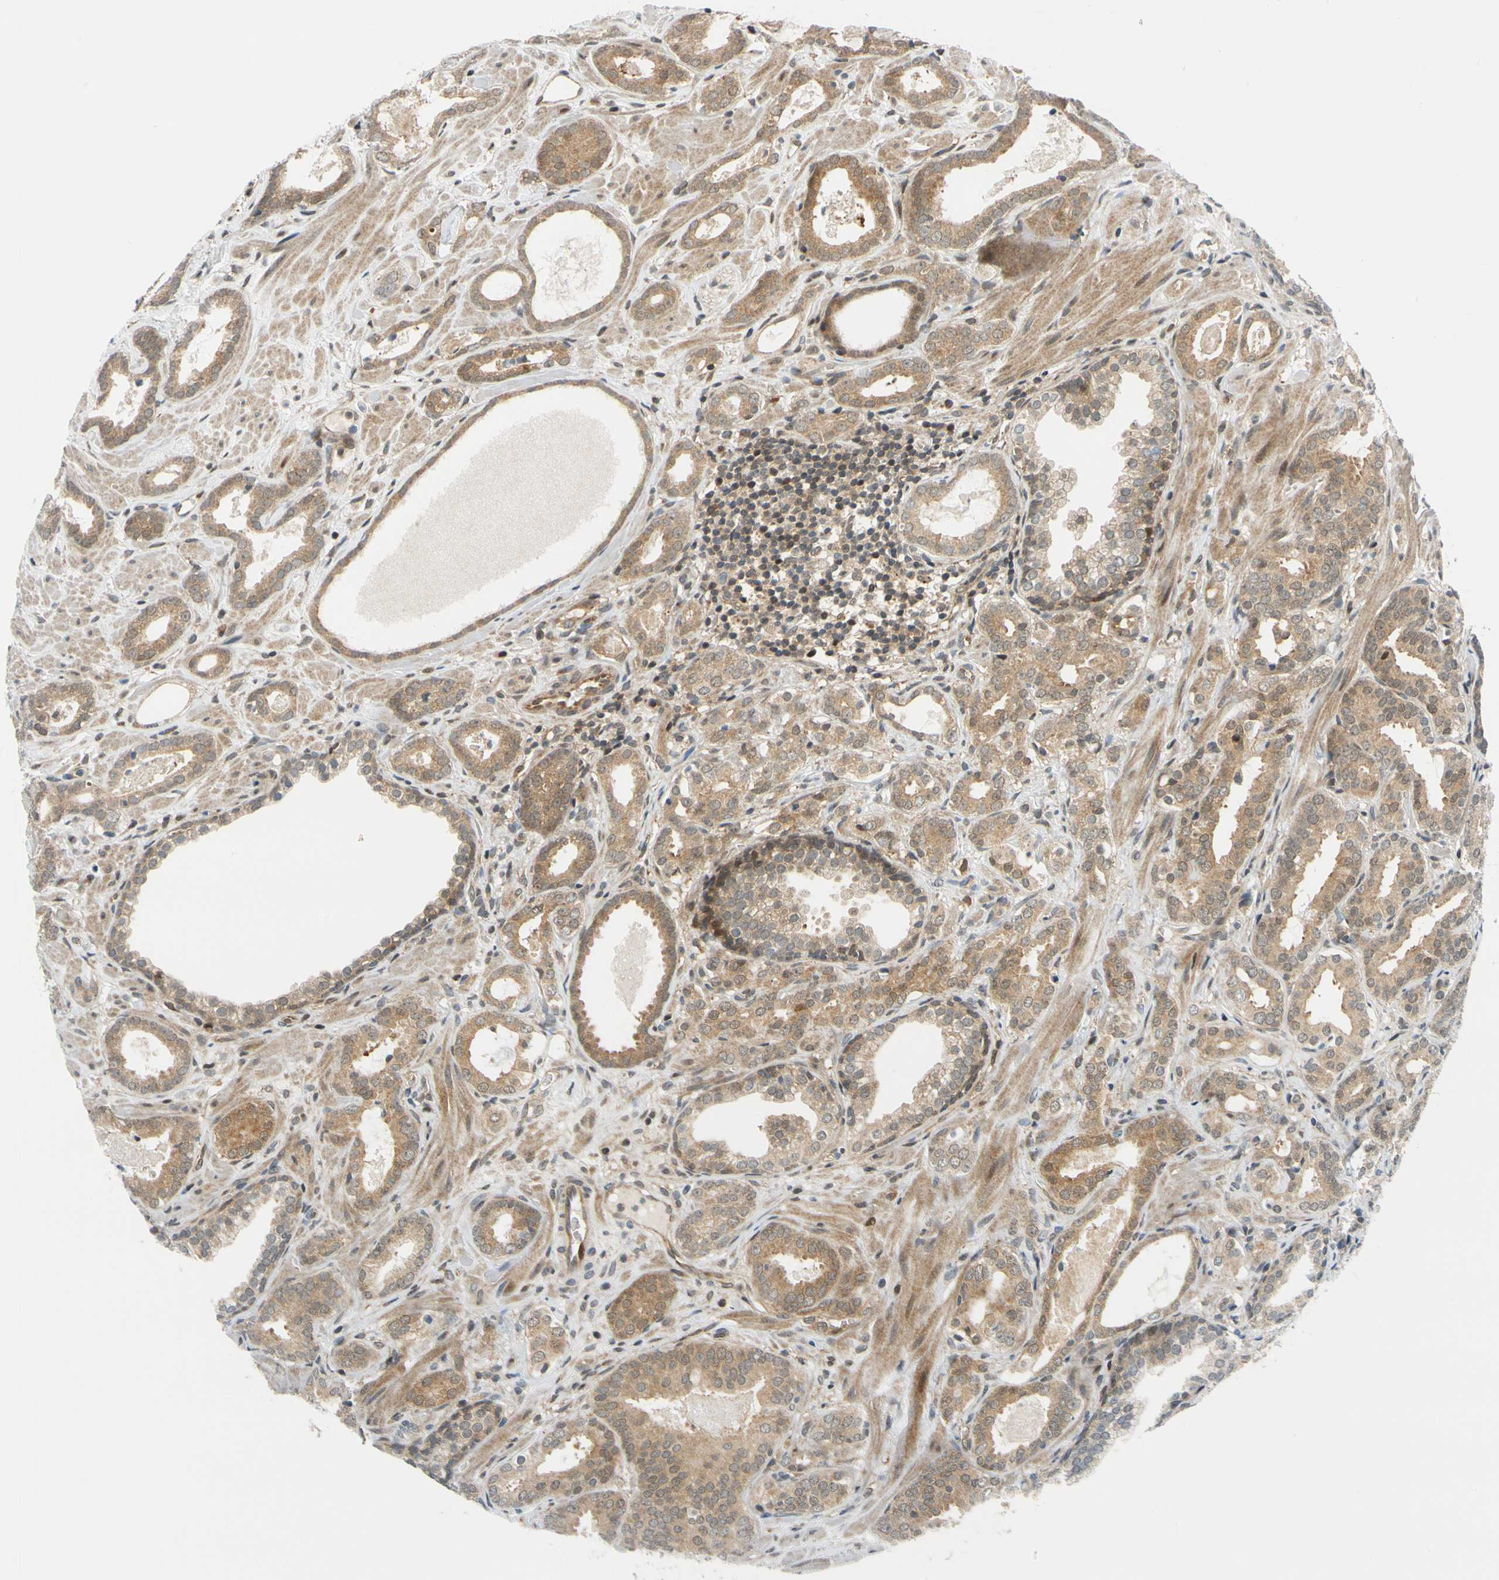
{"staining": {"intensity": "moderate", "quantity": ">75%", "location": "cytoplasmic/membranous,nuclear"}, "tissue": "prostate cancer", "cell_type": "Tumor cells", "image_type": "cancer", "snomed": [{"axis": "morphology", "description": "Adenocarcinoma, Low grade"}, {"axis": "topography", "description": "Prostate"}], "caption": "Protein expression analysis of human prostate low-grade adenocarcinoma reveals moderate cytoplasmic/membranous and nuclear staining in approximately >75% of tumor cells.", "gene": "MAPK9", "patient": {"sex": "male", "age": 57}}